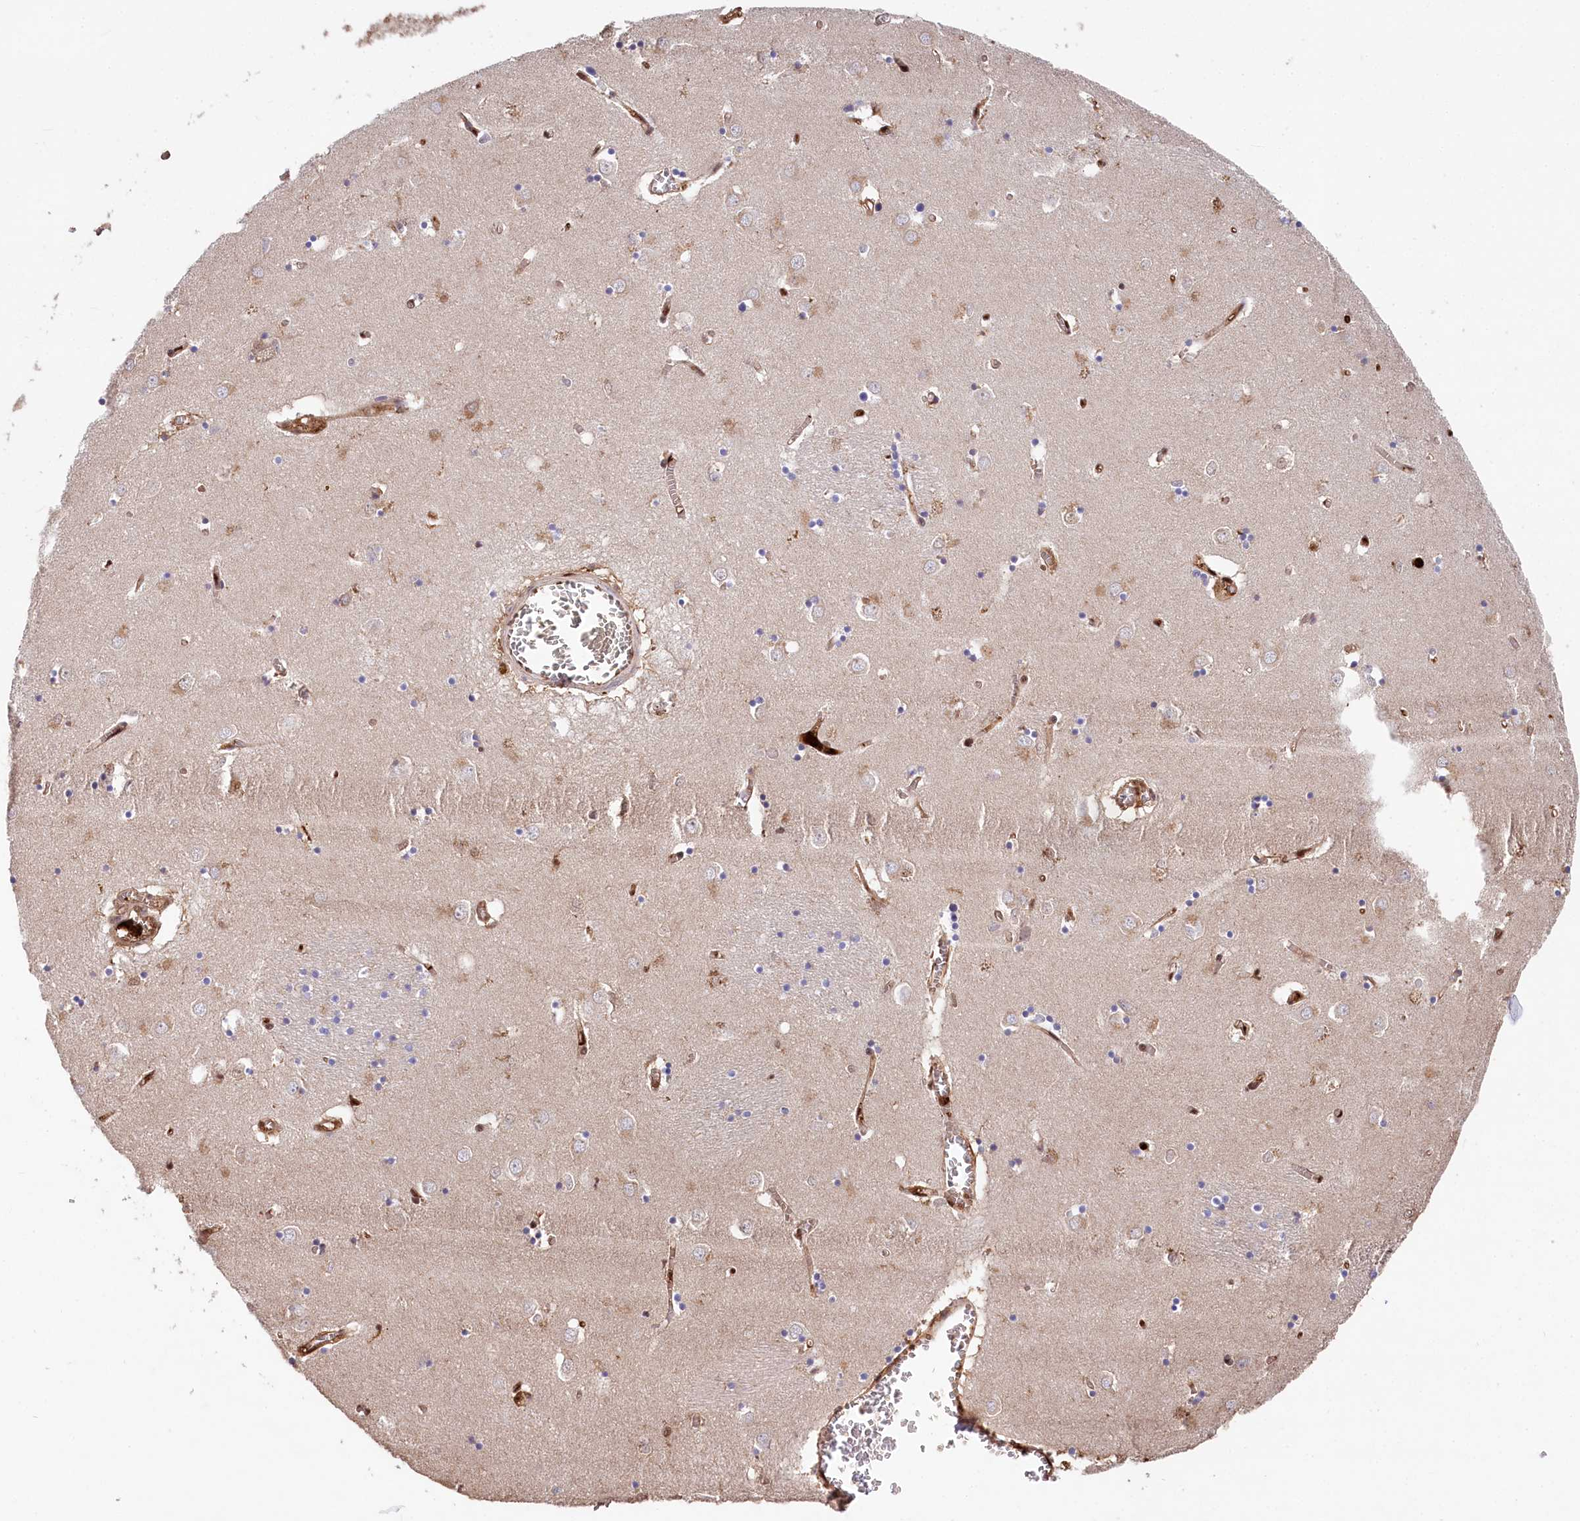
{"staining": {"intensity": "weak", "quantity": "<25%", "location": "cytoplasmic/membranous"}, "tissue": "caudate", "cell_type": "Glial cells", "image_type": "normal", "snomed": [{"axis": "morphology", "description": "Normal tissue, NOS"}, {"axis": "topography", "description": "Lateral ventricle wall"}], "caption": "Glial cells show no significant protein staining in benign caudate. The staining was performed using DAB to visualize the protein expression in brown, while the nuclei were stained in blue with hematoxylin (Magnification: 20x).", "gene": "LSG1", "patient": {"sex": "male", "age": 70}}